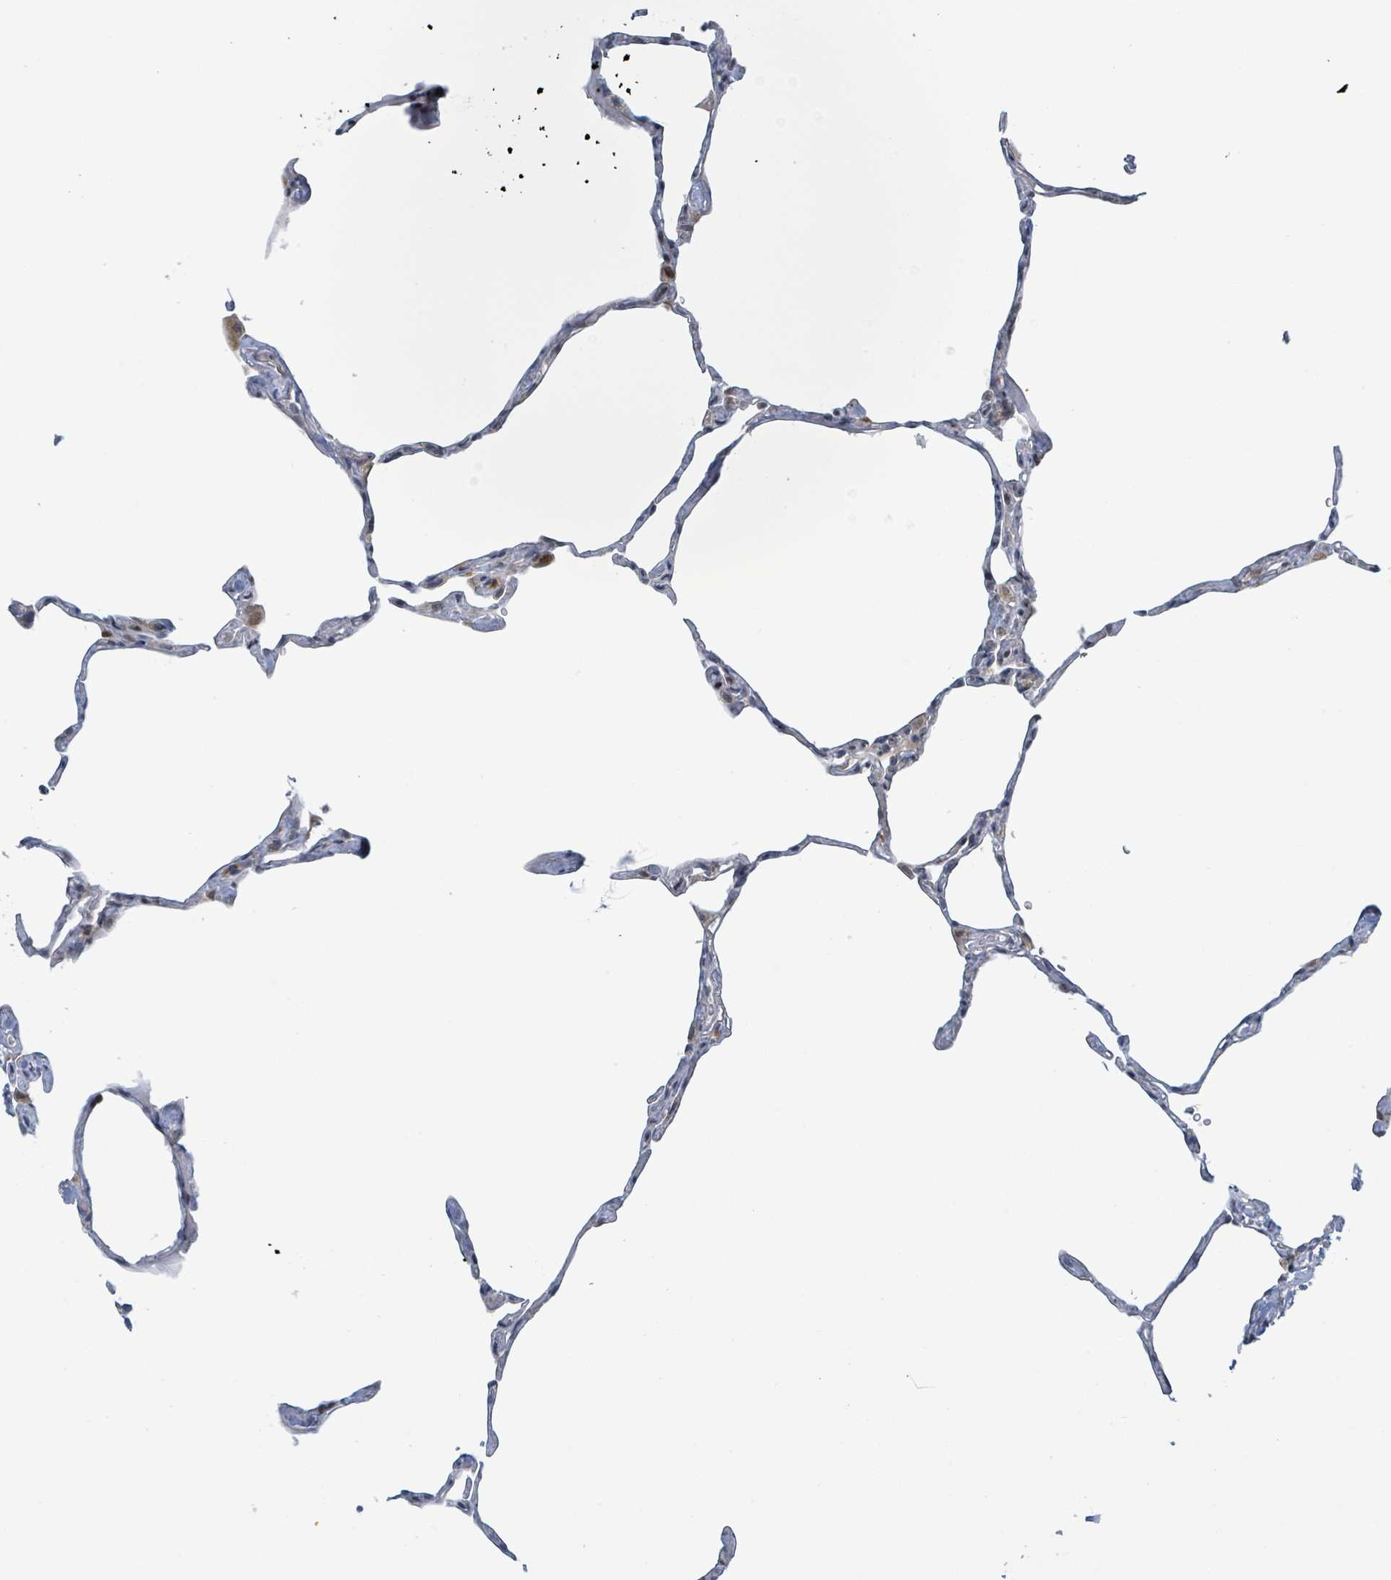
{"staining": {"intensity": "weak", "quantity": "<25%", "location": "cytoplasmic/membranous"}, "tissue": "lung", "cell_type": "Alveolar cells", "image_type": "normal", "snomed": [{"axis": "morphology", "description": "Normal tissue, NOS"}, {"axis": "topography", "description": "Lung"}], "caption": "Human lung stained for a protein using IHC displays no expression in alveolar cells.", "gene": "RPL32", "patient": {"sex": "male", "age": 65}}